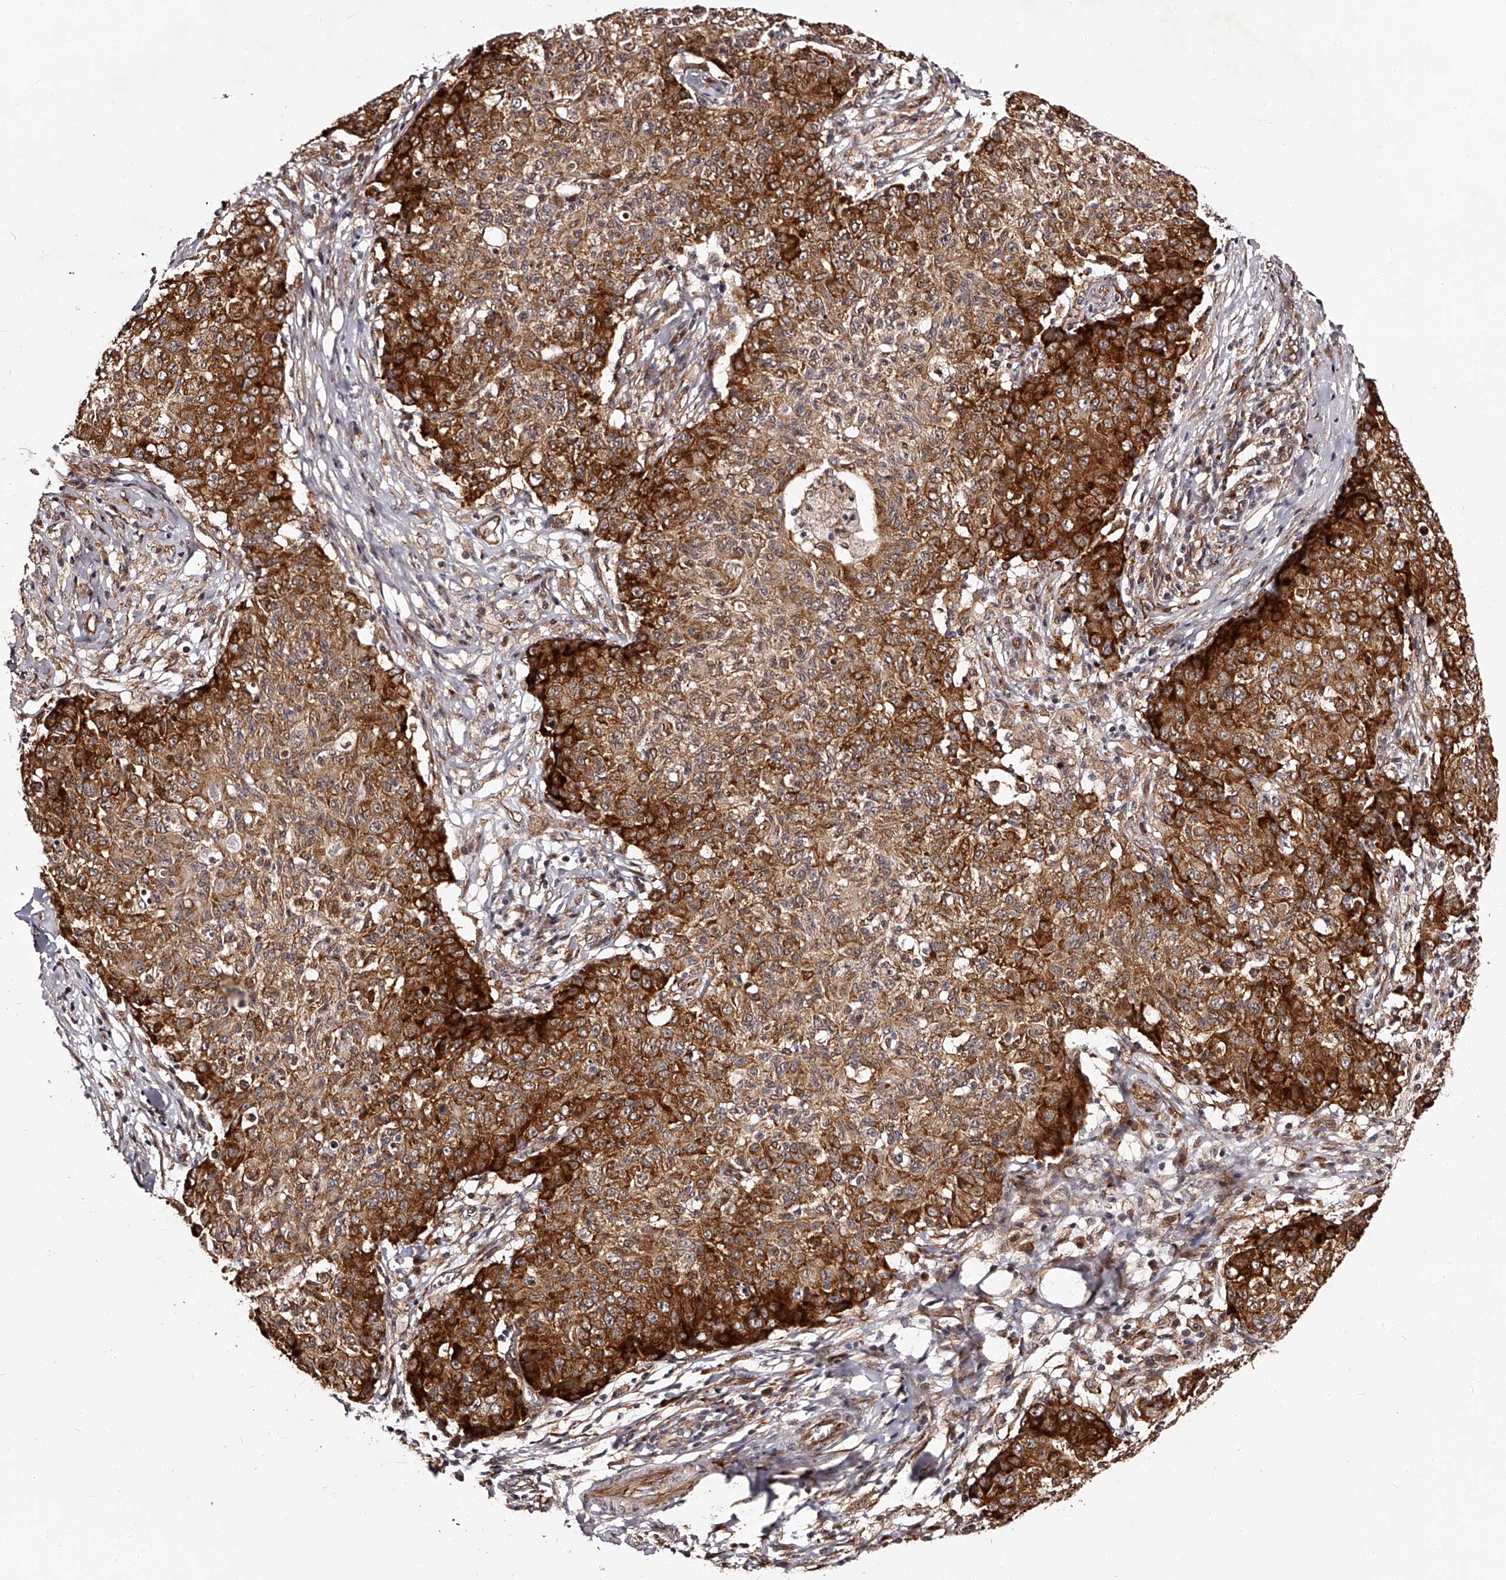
{"staining": {"intensity": "strong", "quantity": "25%-75%", "location": "cytoplasmic/membranous"}, "tissue": "ovarian cancer", "cell_type": "Tumor cells", "image_type": "cancer", "snomed": [{"axis": "morphology", "description": "Carcinoma, endometroid"}, {"axis": "topography", "description": "Ovary"}], "caption": "Ovarian endometroid carcinoma stained for a protein (brown) displays strong cytoplasmic/membranous positive expression in approximately 25%-75% of tumor cells.", "gene": "RSC1A1", "patient": {"sex": "female", "age": 42}}